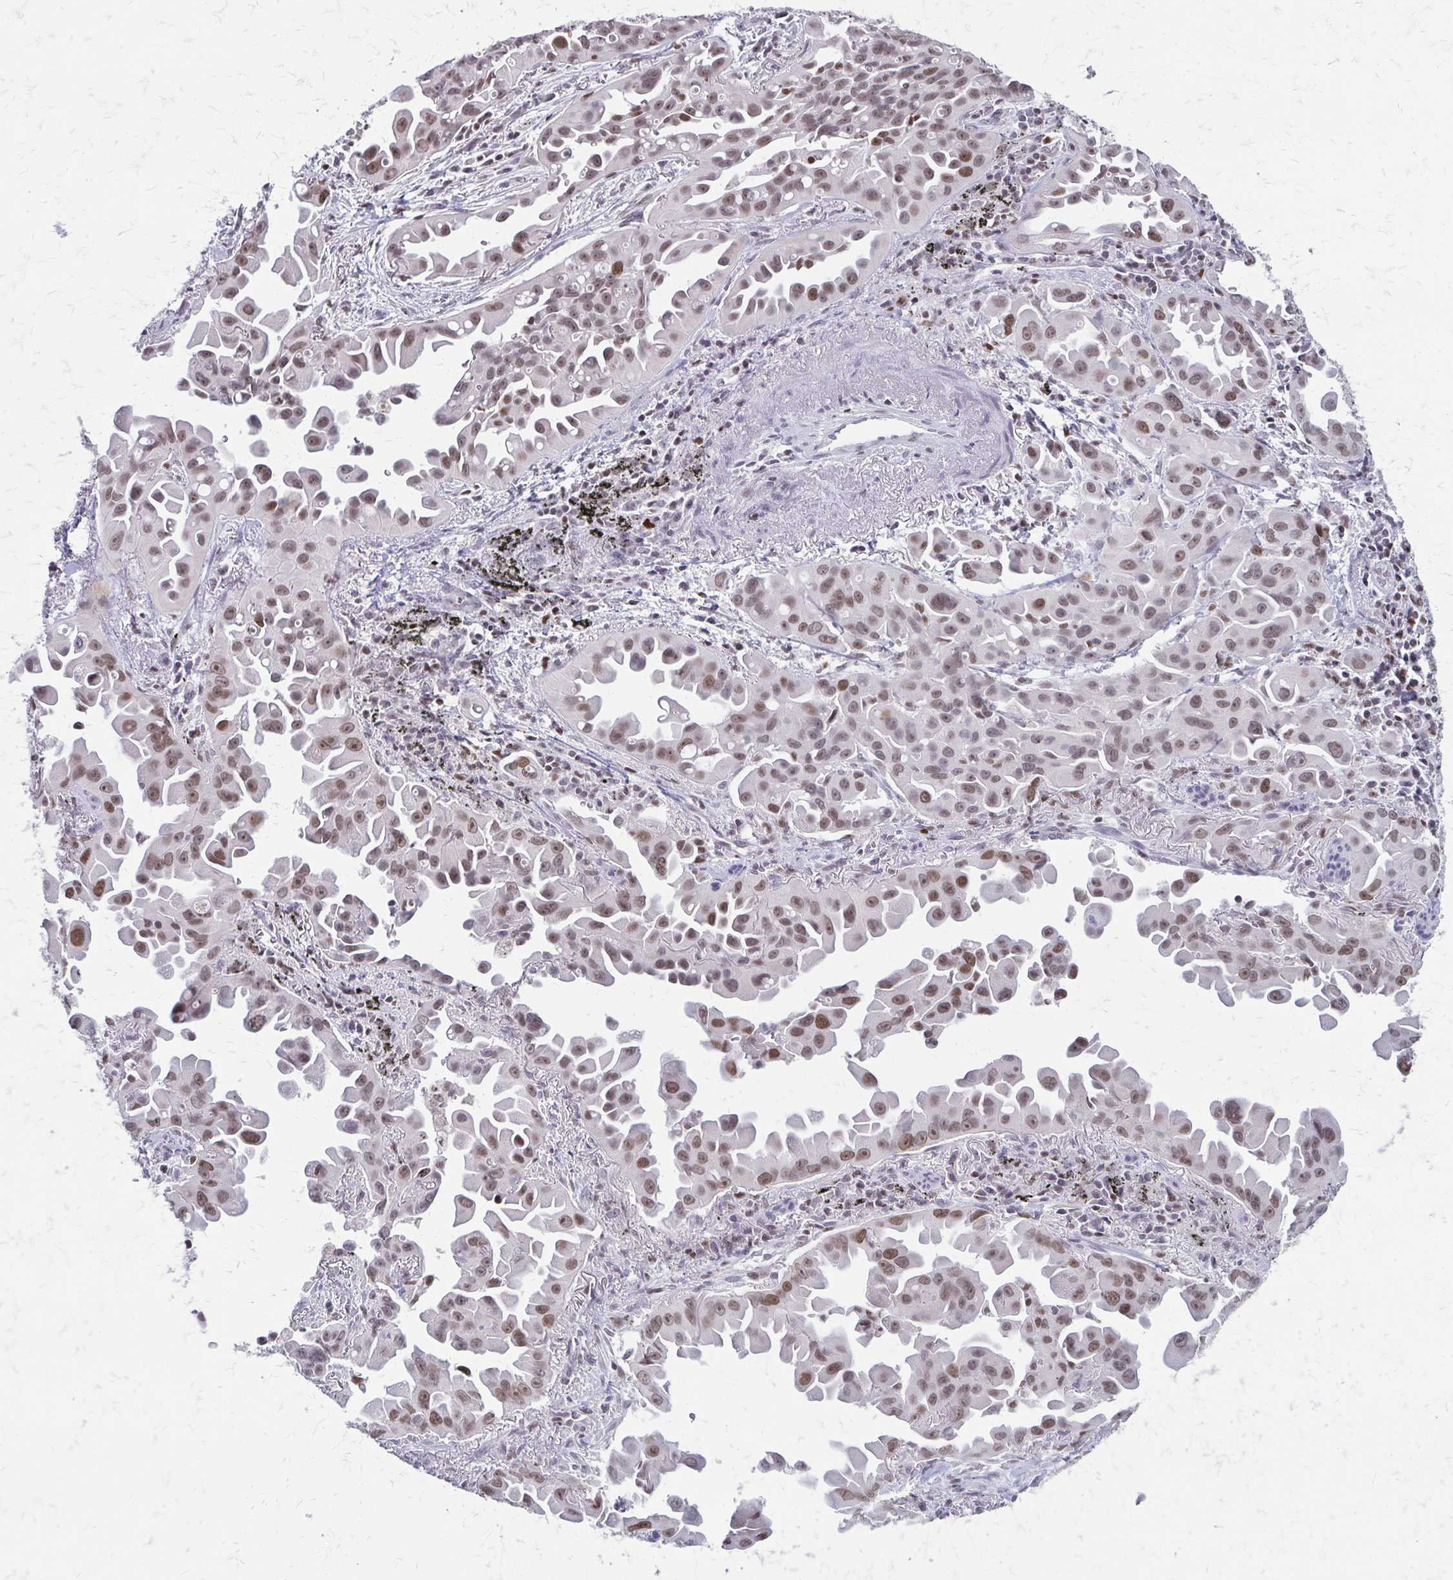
{"staining": {"intensity": "moderate", "quantity": ">75%", "location": "nuclear"}, "tissue": "lung cancer", "cell_type": "Tumor cells", "image_type": "cancer", "snomed": [{"axis": "morphology", "description": "Adenocarcinoma, NOS"}, {"axis": "topography", "description": "Lung"}], "caption": "Brown immunohistochemical staining in adenocarcinoma (lung) displays moderate nuclear positivity in approximately >75% of tumor cells.", "gene": "EED", "patient": {"sex": "male", "age": 68}}